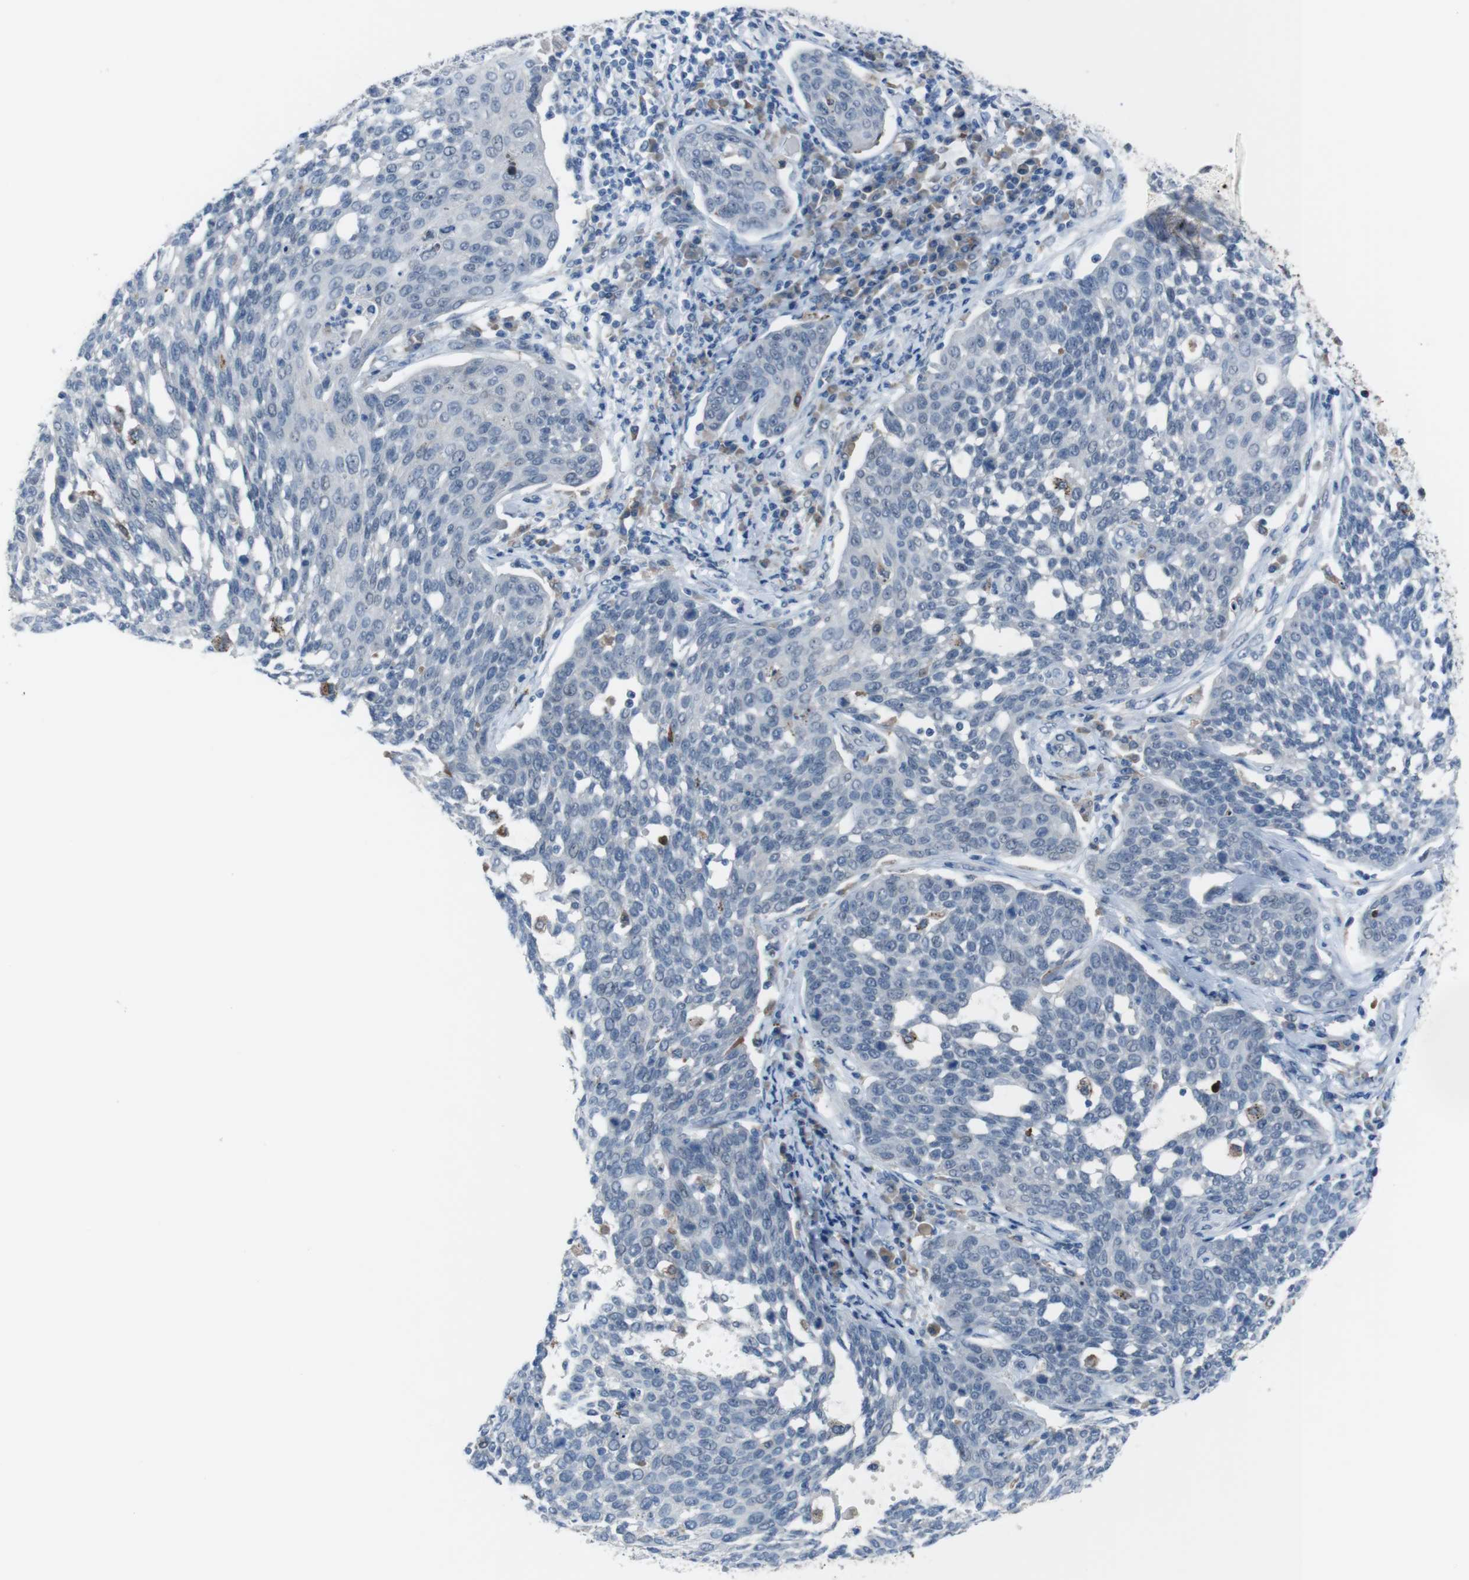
{"staining": {"intensity": "negative", "quantity": "none", "location": "none"}, "tissue": "cervical cancer", "cell_type": "Tumor cells", "image_type": "cancer", "snomed": [{"axis": "morphology", "description": "Squamous cell carcinoma, NOS"}, {"axis": "topography", "description": "Cervix"}], "caption": "Photomicrograph shows no protein expression in tumor cells of cervical cancer (squamous cell carcinoma) tissue.", "gene": "CDH22", "patient": {"sex": "female", "age": 34}}